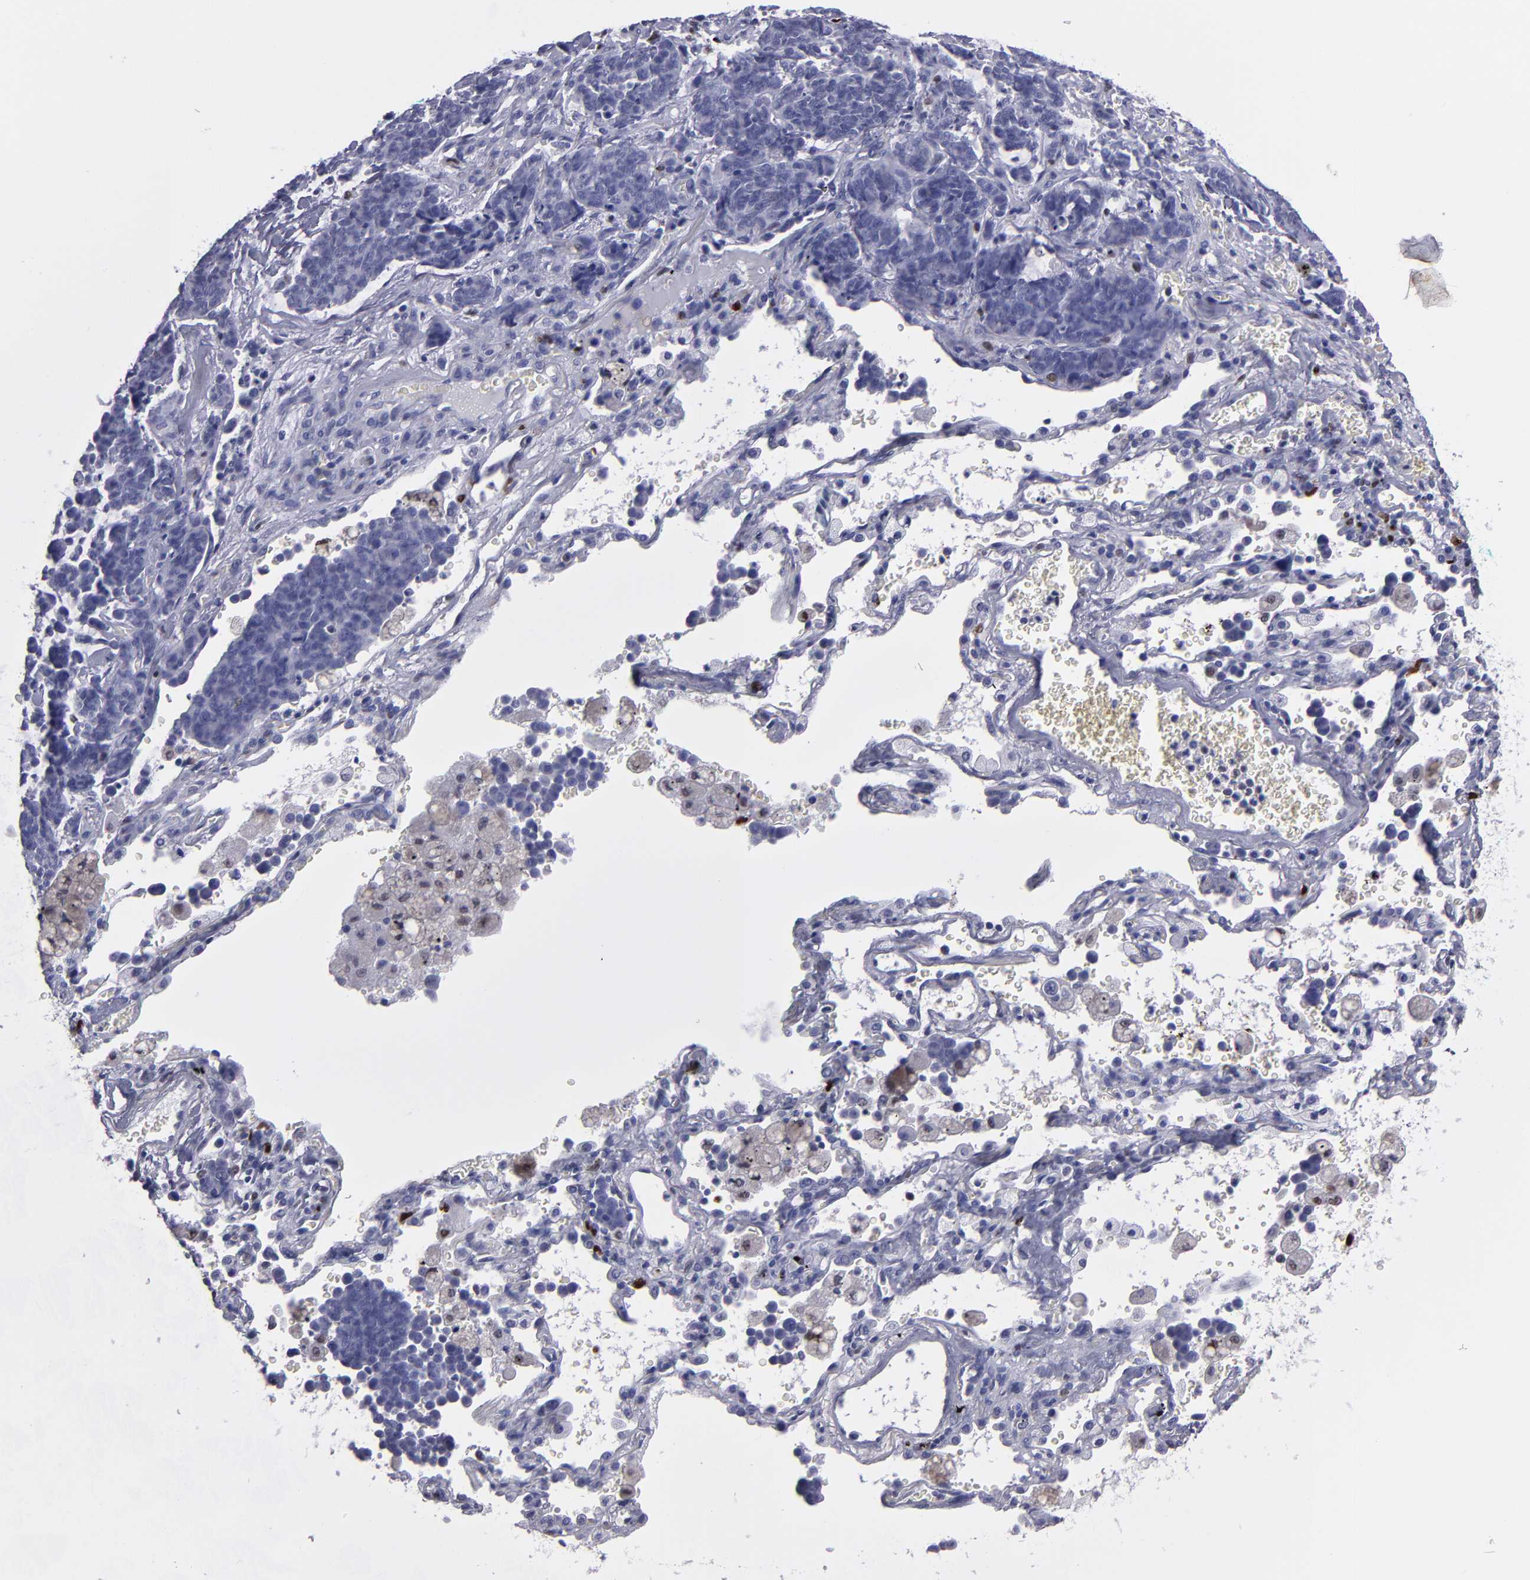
{"staining": {"intensity": "moderate", "quantity": "<25%", "location": "nuclear"}, "tissue": "lung cancer", "cell_type": "Tumor cells", "image_type": "cancer", "snomed": [{"axis": "morphology", "description": "Neoplasm, malignant, NOS"}, {"axis": "topography", "description": "Lung"}], "caption": "Lung cancer (malignant neoplasm) stained with a brown dye shows moderate nuclear positive positivity in approximately <25% of tumor cells.", "gene": "IRF8", "patient": {"sex": "female", "age": 58}}